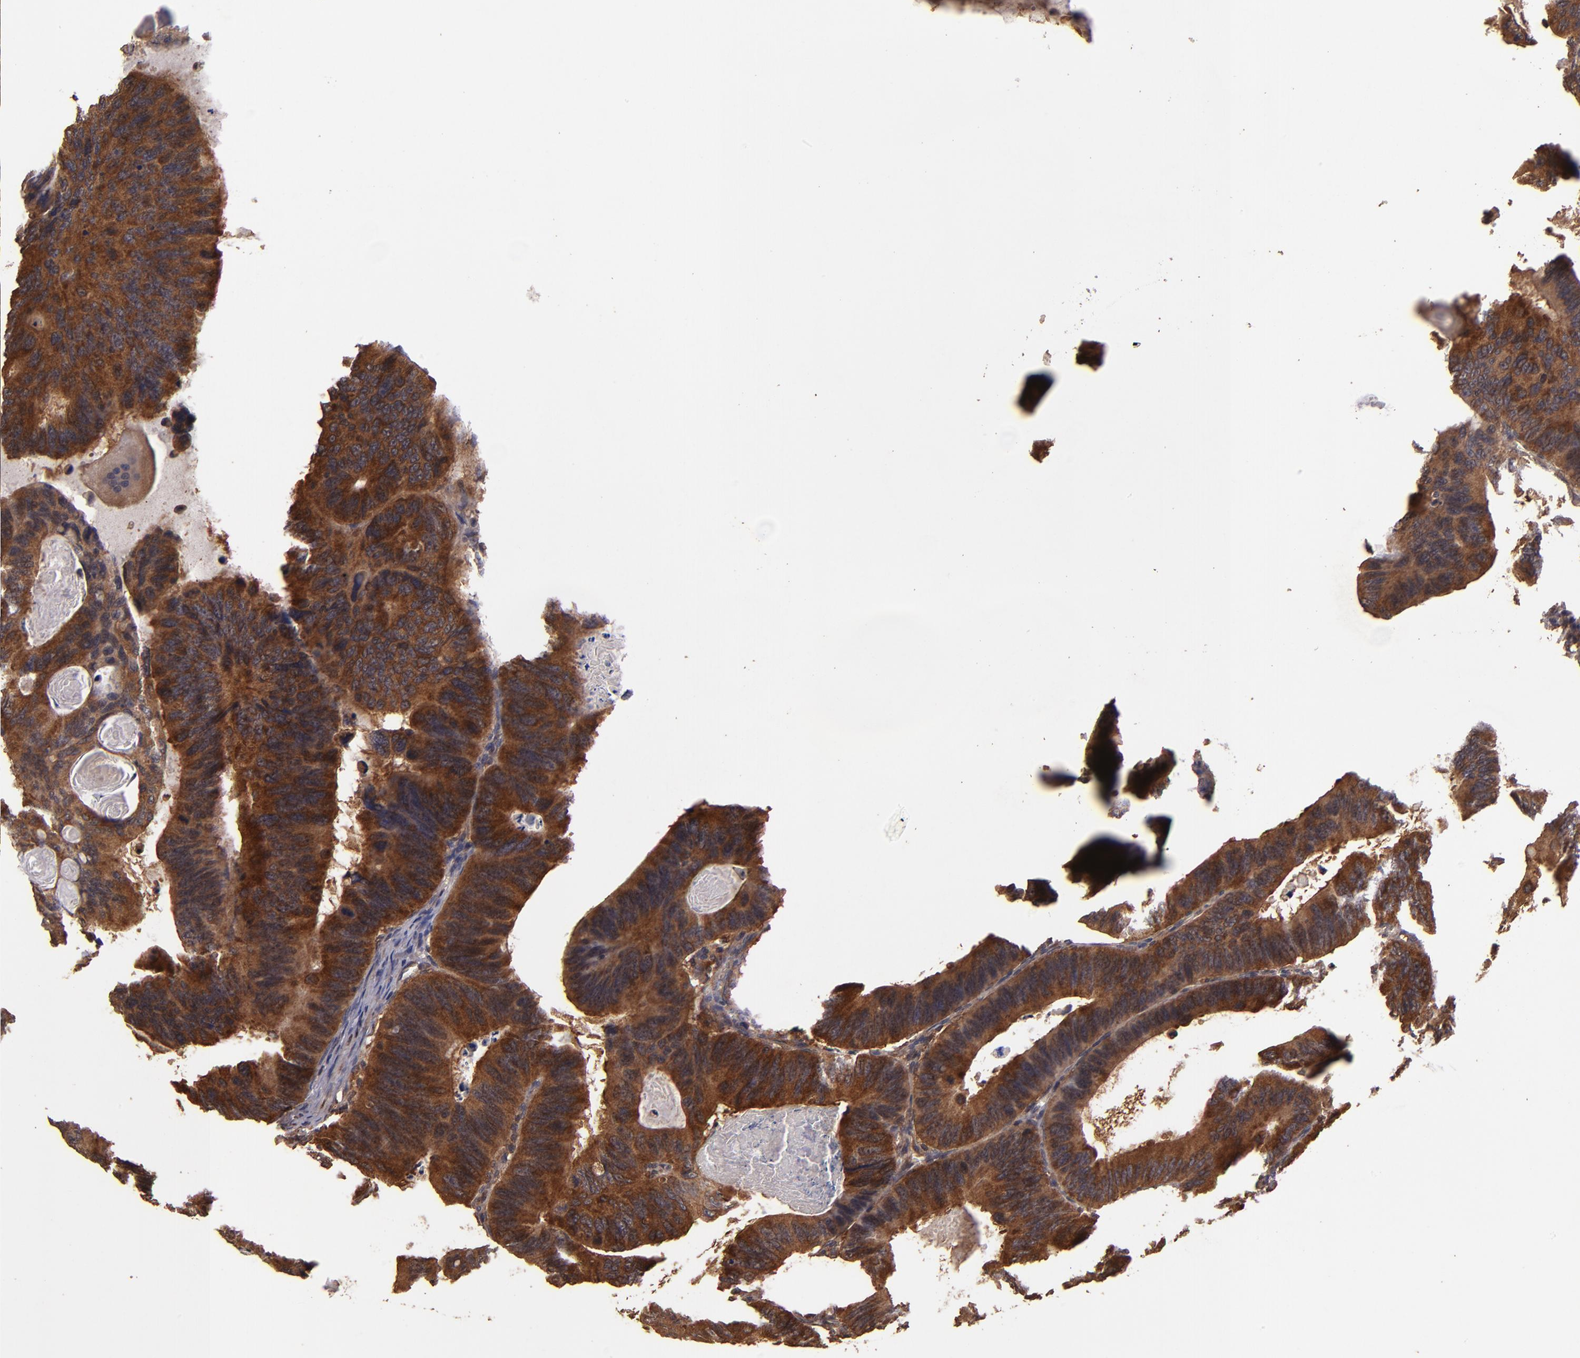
{"staining": {"intensity": "strong", "quantity": ">75%", "location": "cytoplasmic/membranous"}, "tissue": "colorectal cancer", "cell_type": "Tumor cells", "image_type": "cancer", "snomed": [{"axis": "morphology", "description": "Adenocarcinoma, NOS"}, {"axis": "topography", "description": "Colon"}], "caption": "A high amount of strong cytoplasmic/membranous expression is present in about >75% of tumor cells in adenocarcinoma (colorectal) tissue.", "gene": "TXNDC16", "patient": {"sex": "female", "age": 55}}